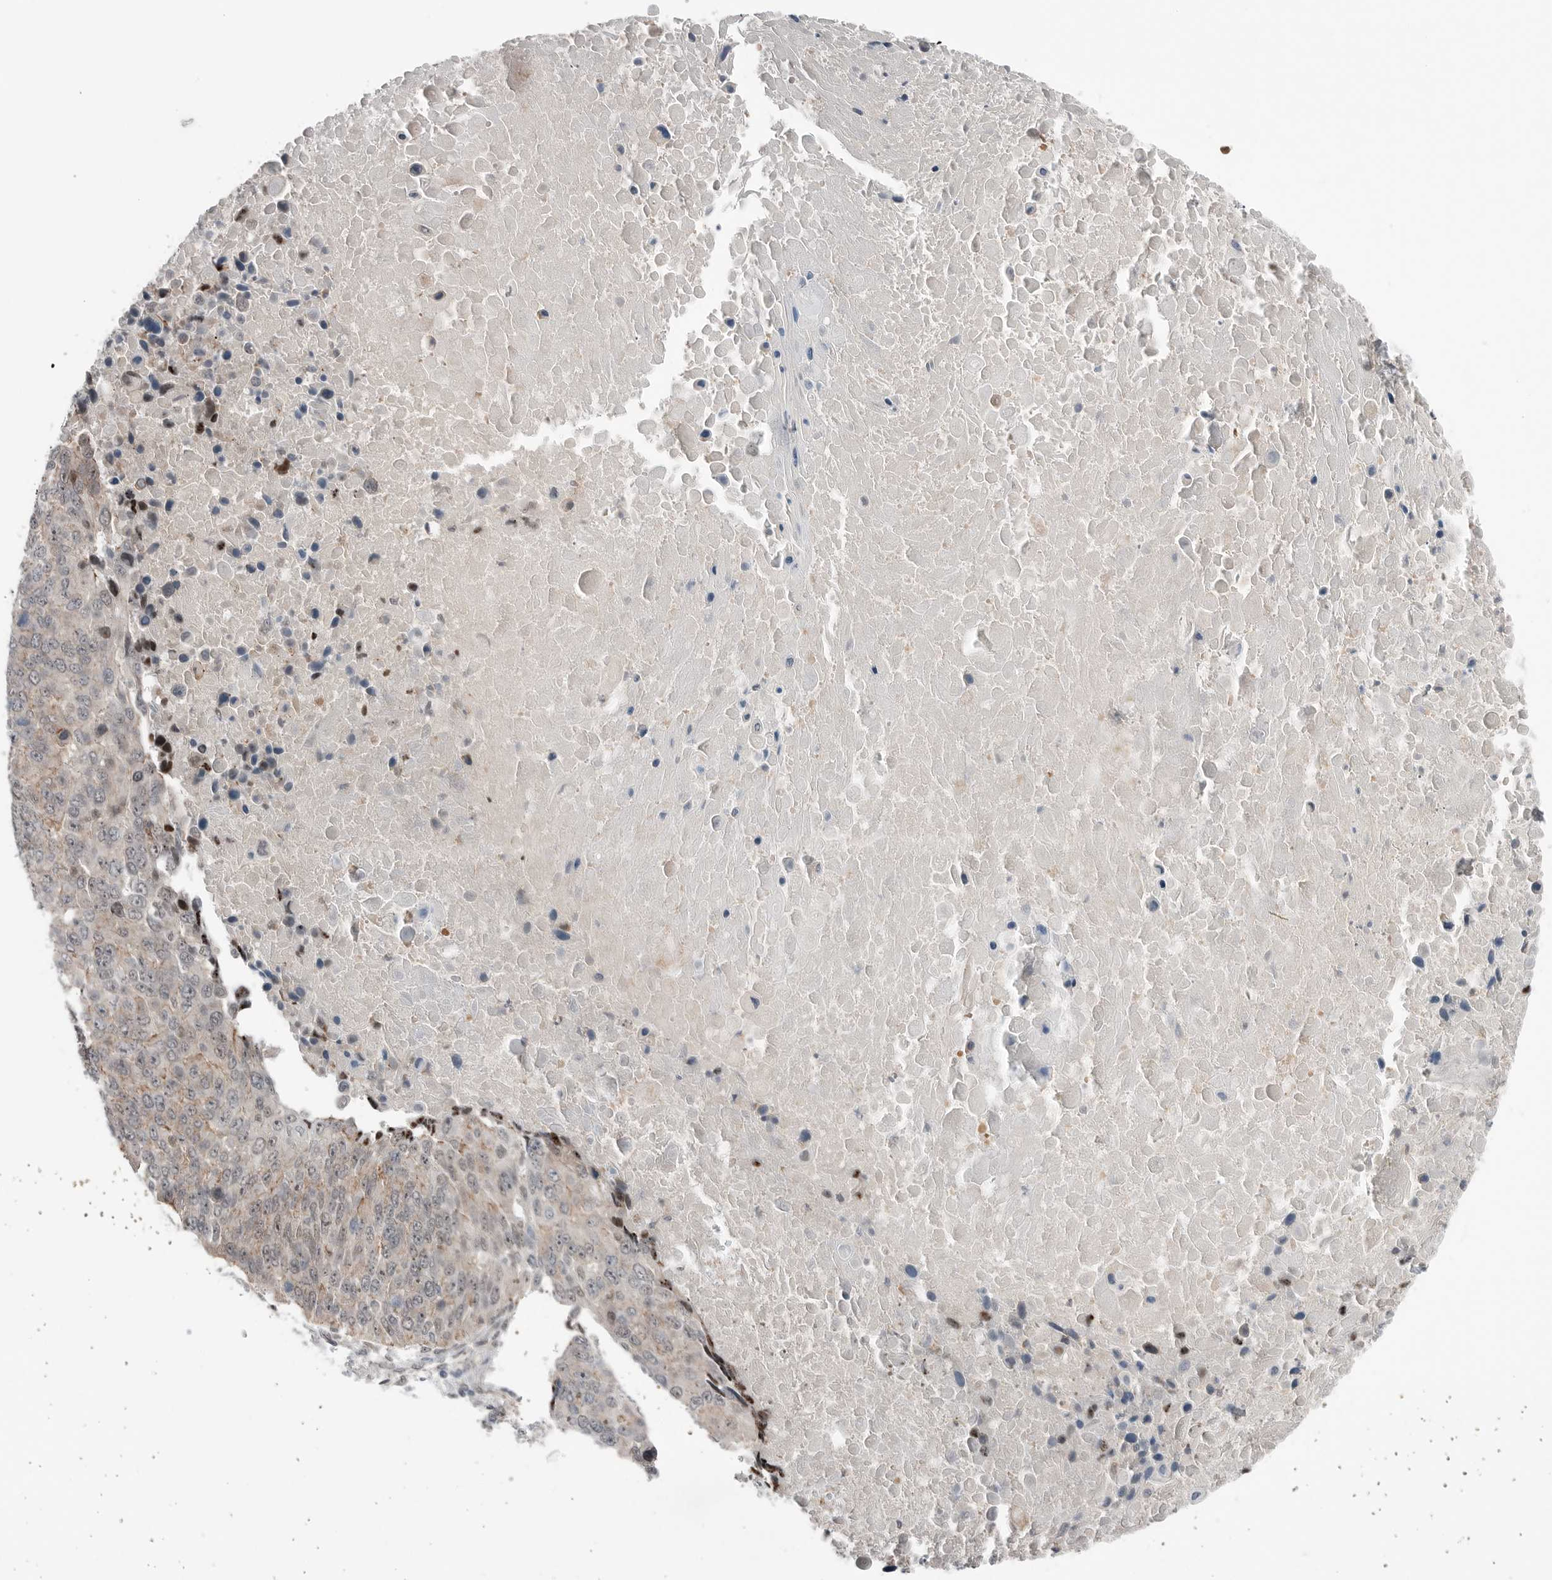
{"staining": {"intensity": "weak", "quantity": "25%-75%", "location": "cytoplasmic/membranous"}, "tissue": "lung cancer", "cell_type": "Tumor cells", "image_type": "cancer", "snomed": [{"axis": "morphology", "description": "Squamous cell carcinoma, NOS"}, {"axis": "topography", "description": "Lung"}], "caption": "Weak cytoplasmic/membranous protein positivity is identified in about 25%-75% of tumor cells in lung cancer (squamous cell carcinoma).", "gene": "NTAQ1", "patient": {"sex": "male", "age": 66}}